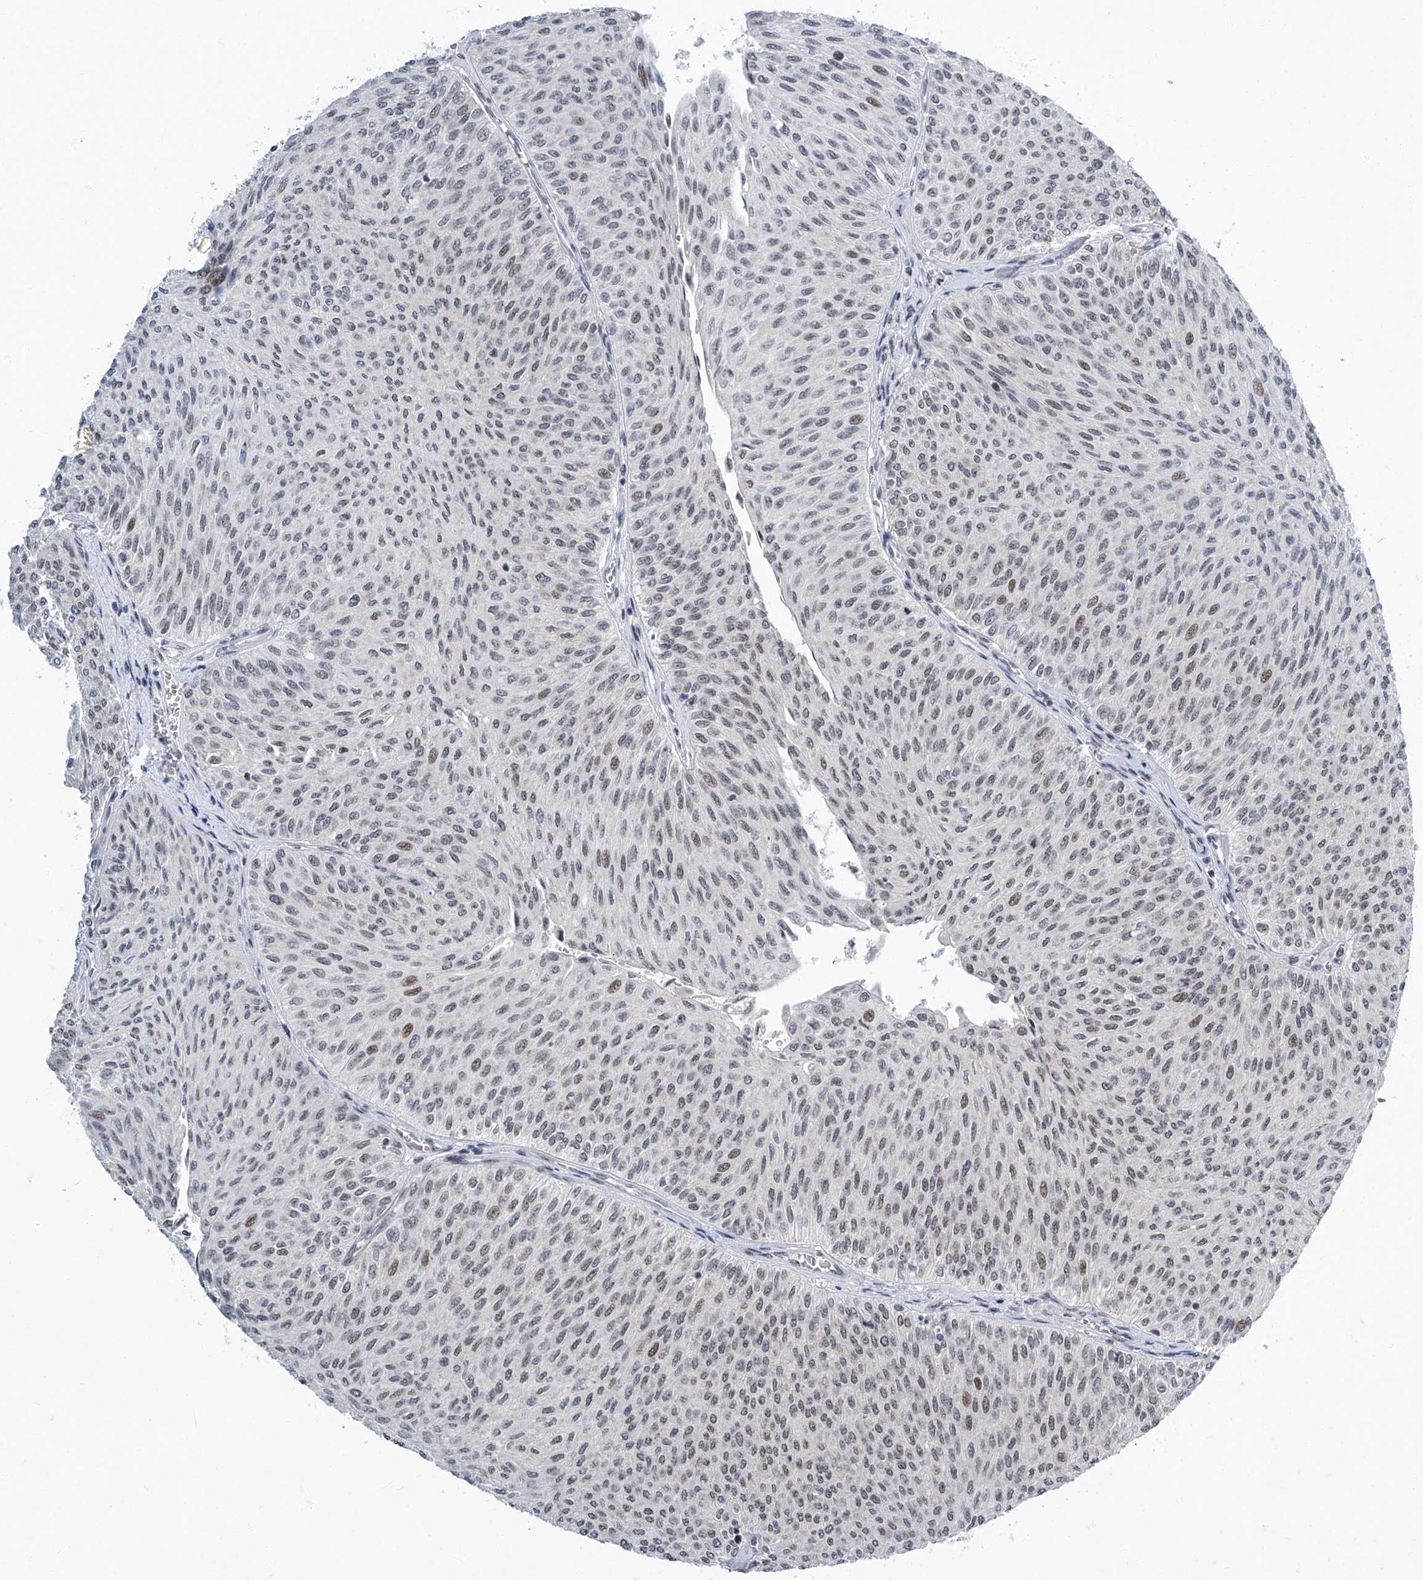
{"staining": {"intensity": "weak", "quantity": ">75%", "location": "nuclear"}, "tissue": "urothelial cancer", "cell_type": "Tumor cells", "image_type": "cancer", "snomed": [{"axis": "morphology", "description": "Urothelial carcinoma, Low grade"}, {"axis": "topography", "description": "Urinary bladder"}], "caption": "Immunohistochemical staining of urothelial cancer shows low levels of weak nuclear staining in approximately >75% of tumor cells.", "gene": "TFDP1", "patient": {"sex": "male", "age": 78}}